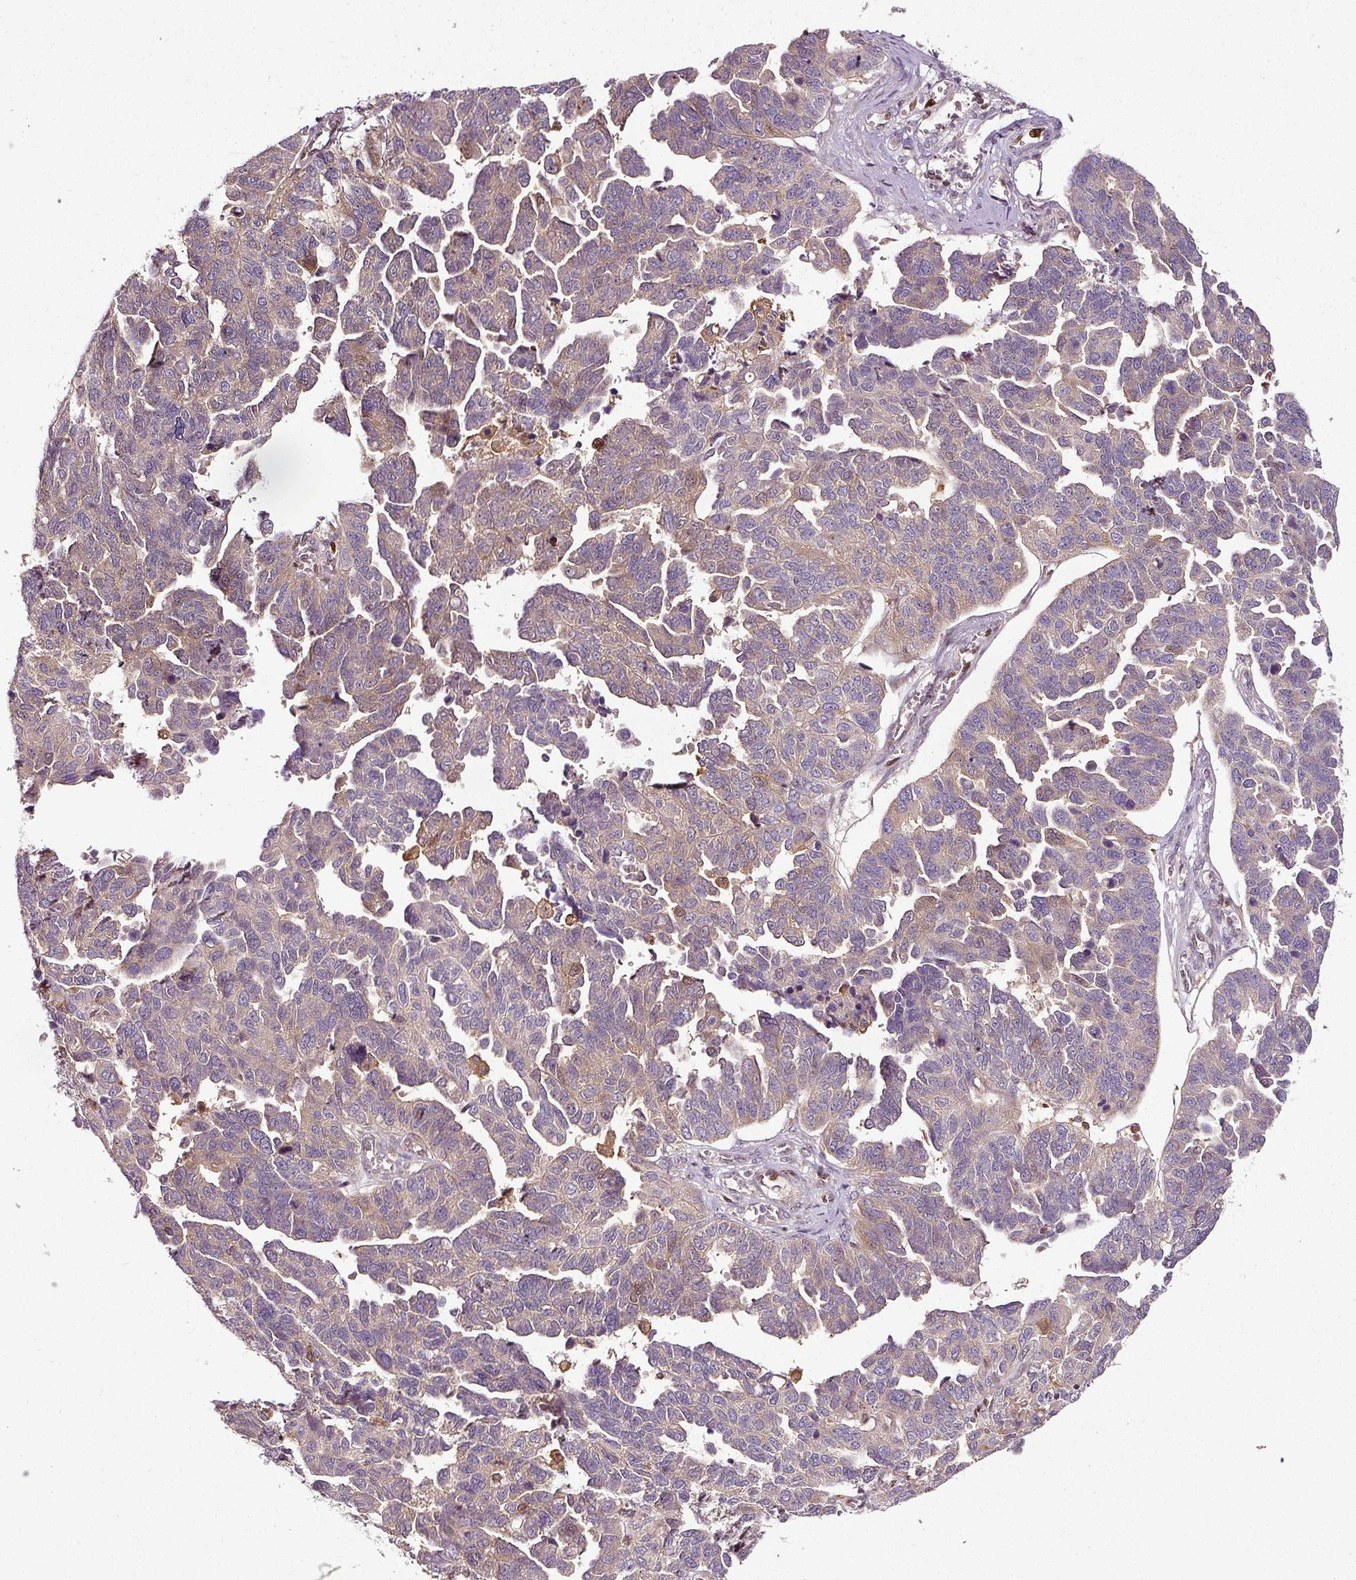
{"staining": {"intensity": "weak", "quantity": "25%-75%", "location": "cytoplasmic/membranous"}, "tissue": "ovarian cancer", "cell_type": "Tumor cells", "image_type": "cancer", "snomed": [{"axis": "morphology", "description": "Cystadenocarcinoma, serous, NOS"}, {"axis": "topography", "description": "Ovary"}], "caption": "Serous cystadenocarcinoma (ovarian) was stained to show a protein in brown. There is low levels of weak cytoplasmic/membranous staining in about 25%-75% of tumor cells.", "gene": "NAPA", "patient": {"sex": "female", "age": 64}}